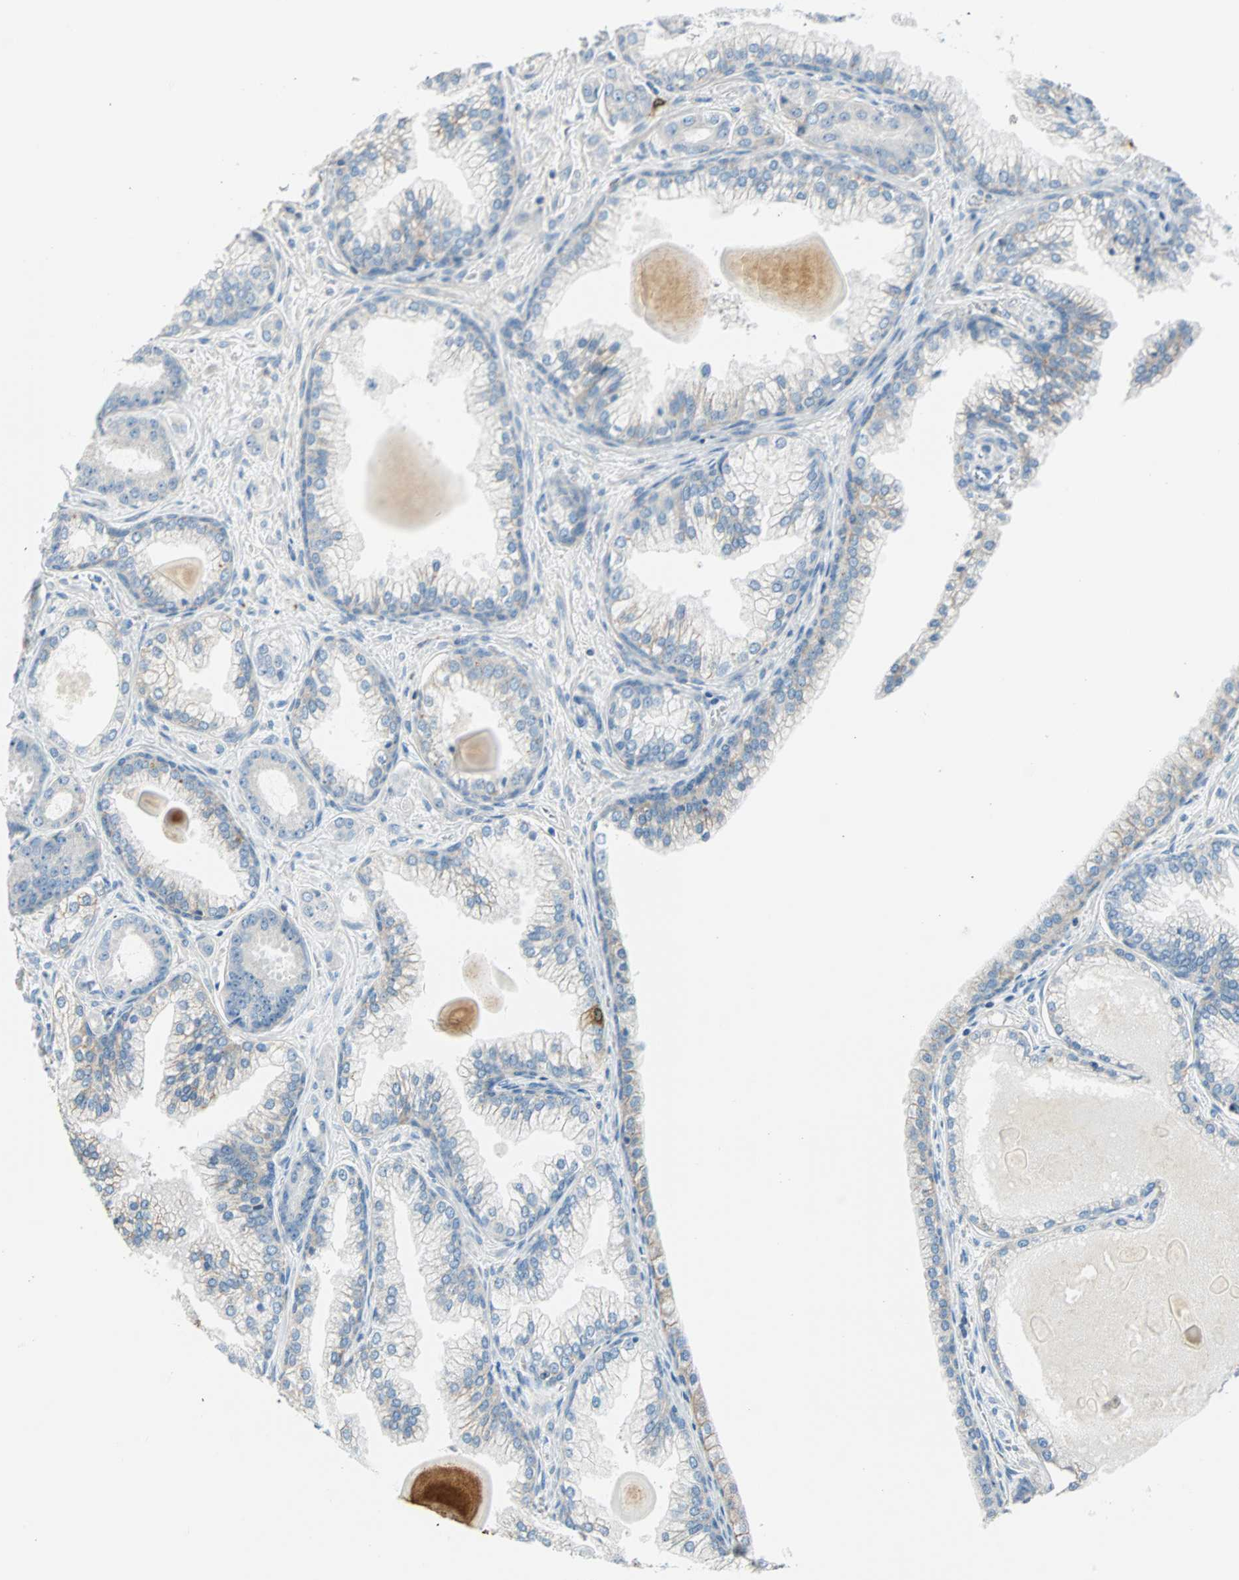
{"staining": {"intensity": "negative", "quantity": "none", "location": "none"}, "tissue": "prostate cancer", "cell_type": "Tumor cells", "image_type": "cancer", "snomed": [{"axis": "morphology", "description": "Adenocarcinoma, Low grade"}, {"axis": "topography", "description": "Prostate"}], "caption": "DAB immunohistochemical staining of human prostate cancer (adenocarcinoma (low-grade)) demonstrates no significant positivity in tumor cells.", "gene": "PTTG1", "patient": {"sex": "male", "age": 59}}